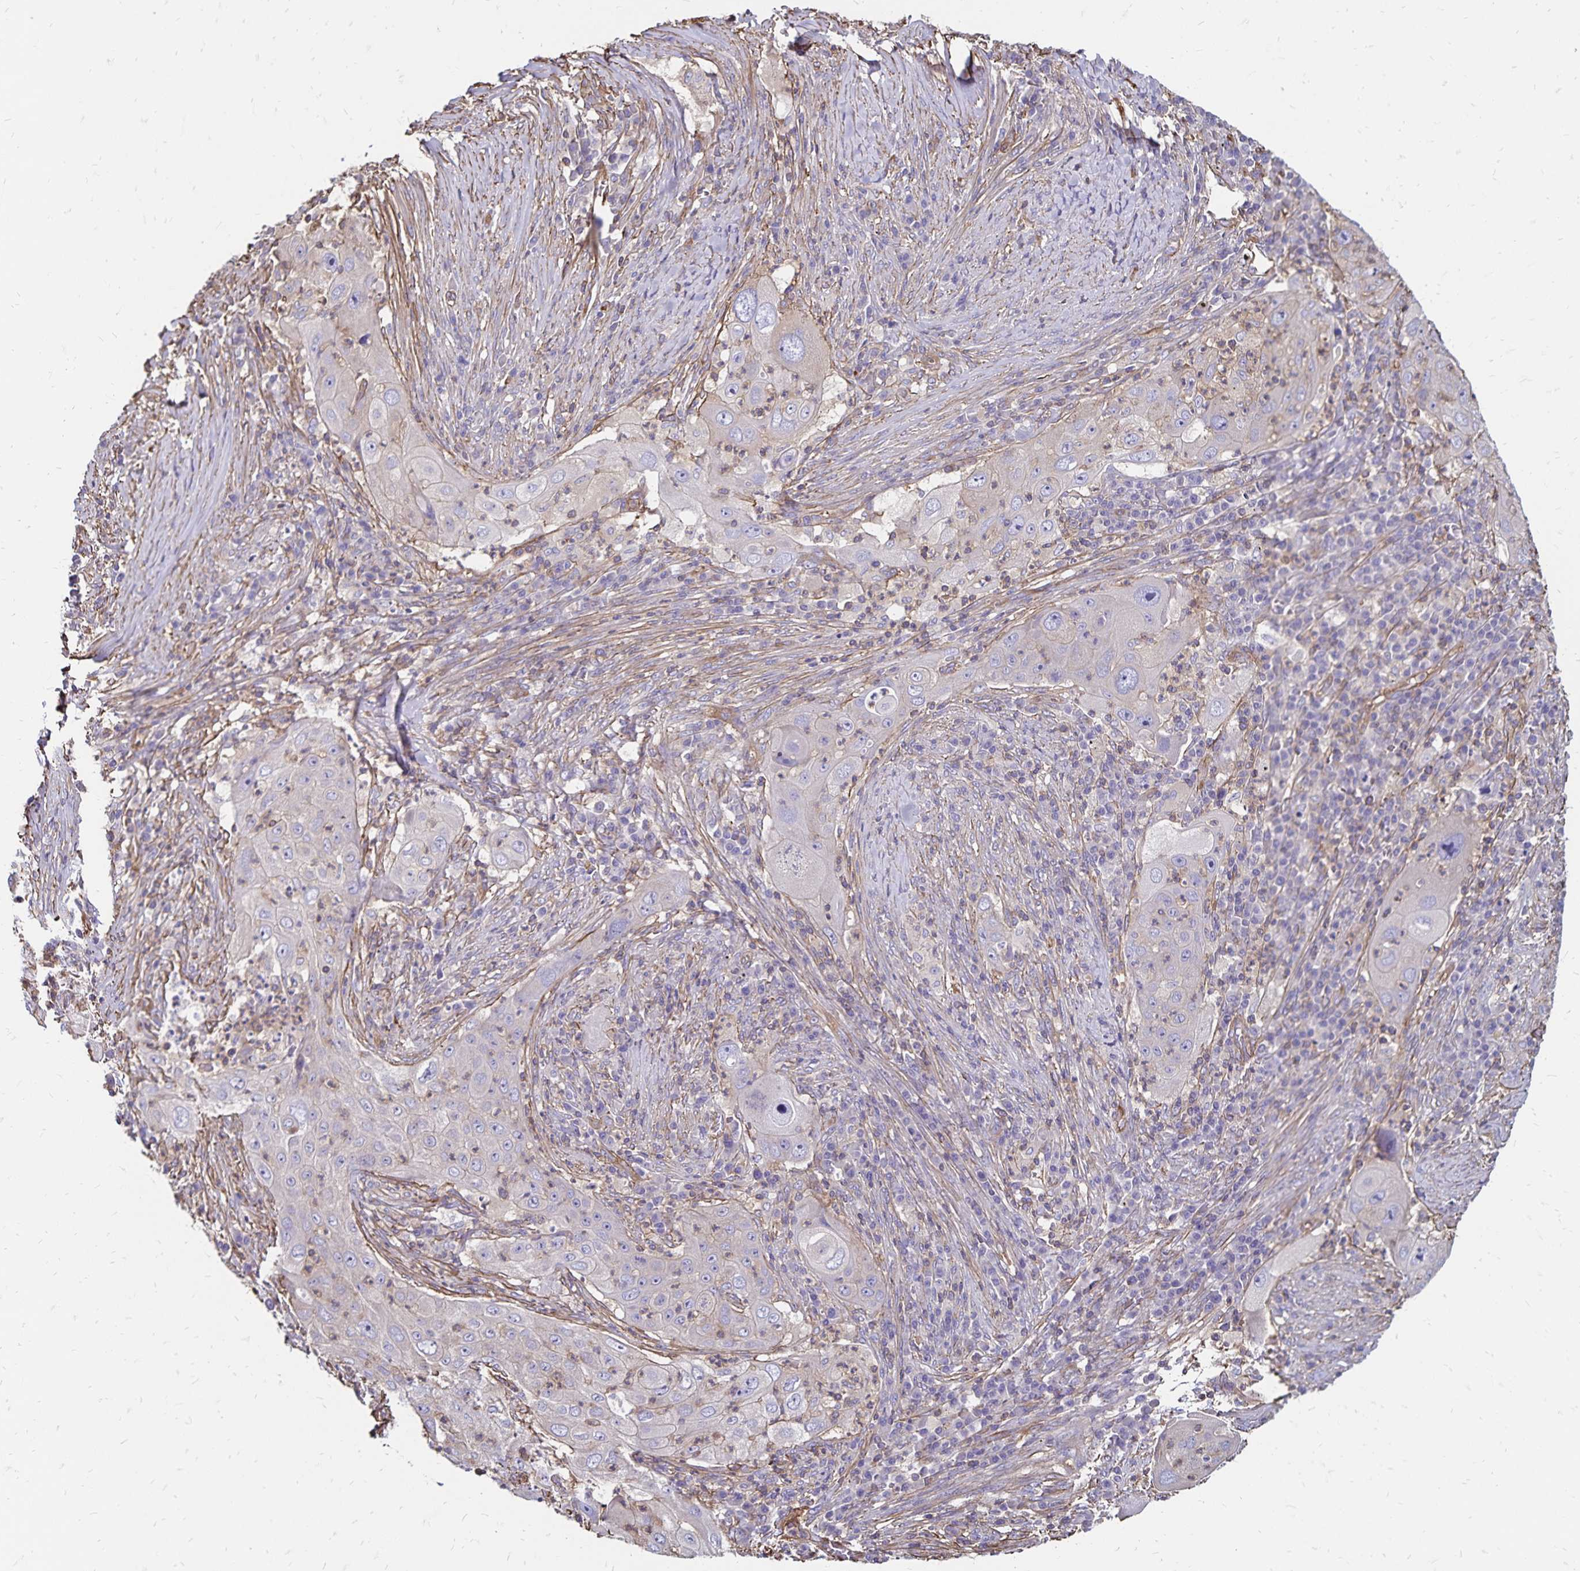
{"staining": {"intensity": "negative", "quantity": "none", "location": "none"}, "tissue": "lung cancer", "cell_type": "Tumor cells", "image_type": "cancer", "snomed": [{"axis": "morphology", "description": "Squamous cell carcinoma, NOS"}, {"axis": "topography", "description": "Lung"}], "caption": "Squamous cell carcinoma (lung) was stained to show a protein in brown. There is no significant positivity in tumor cells.", "gene": "RPRML", "patient": {"sex": "female", "age": 59}}